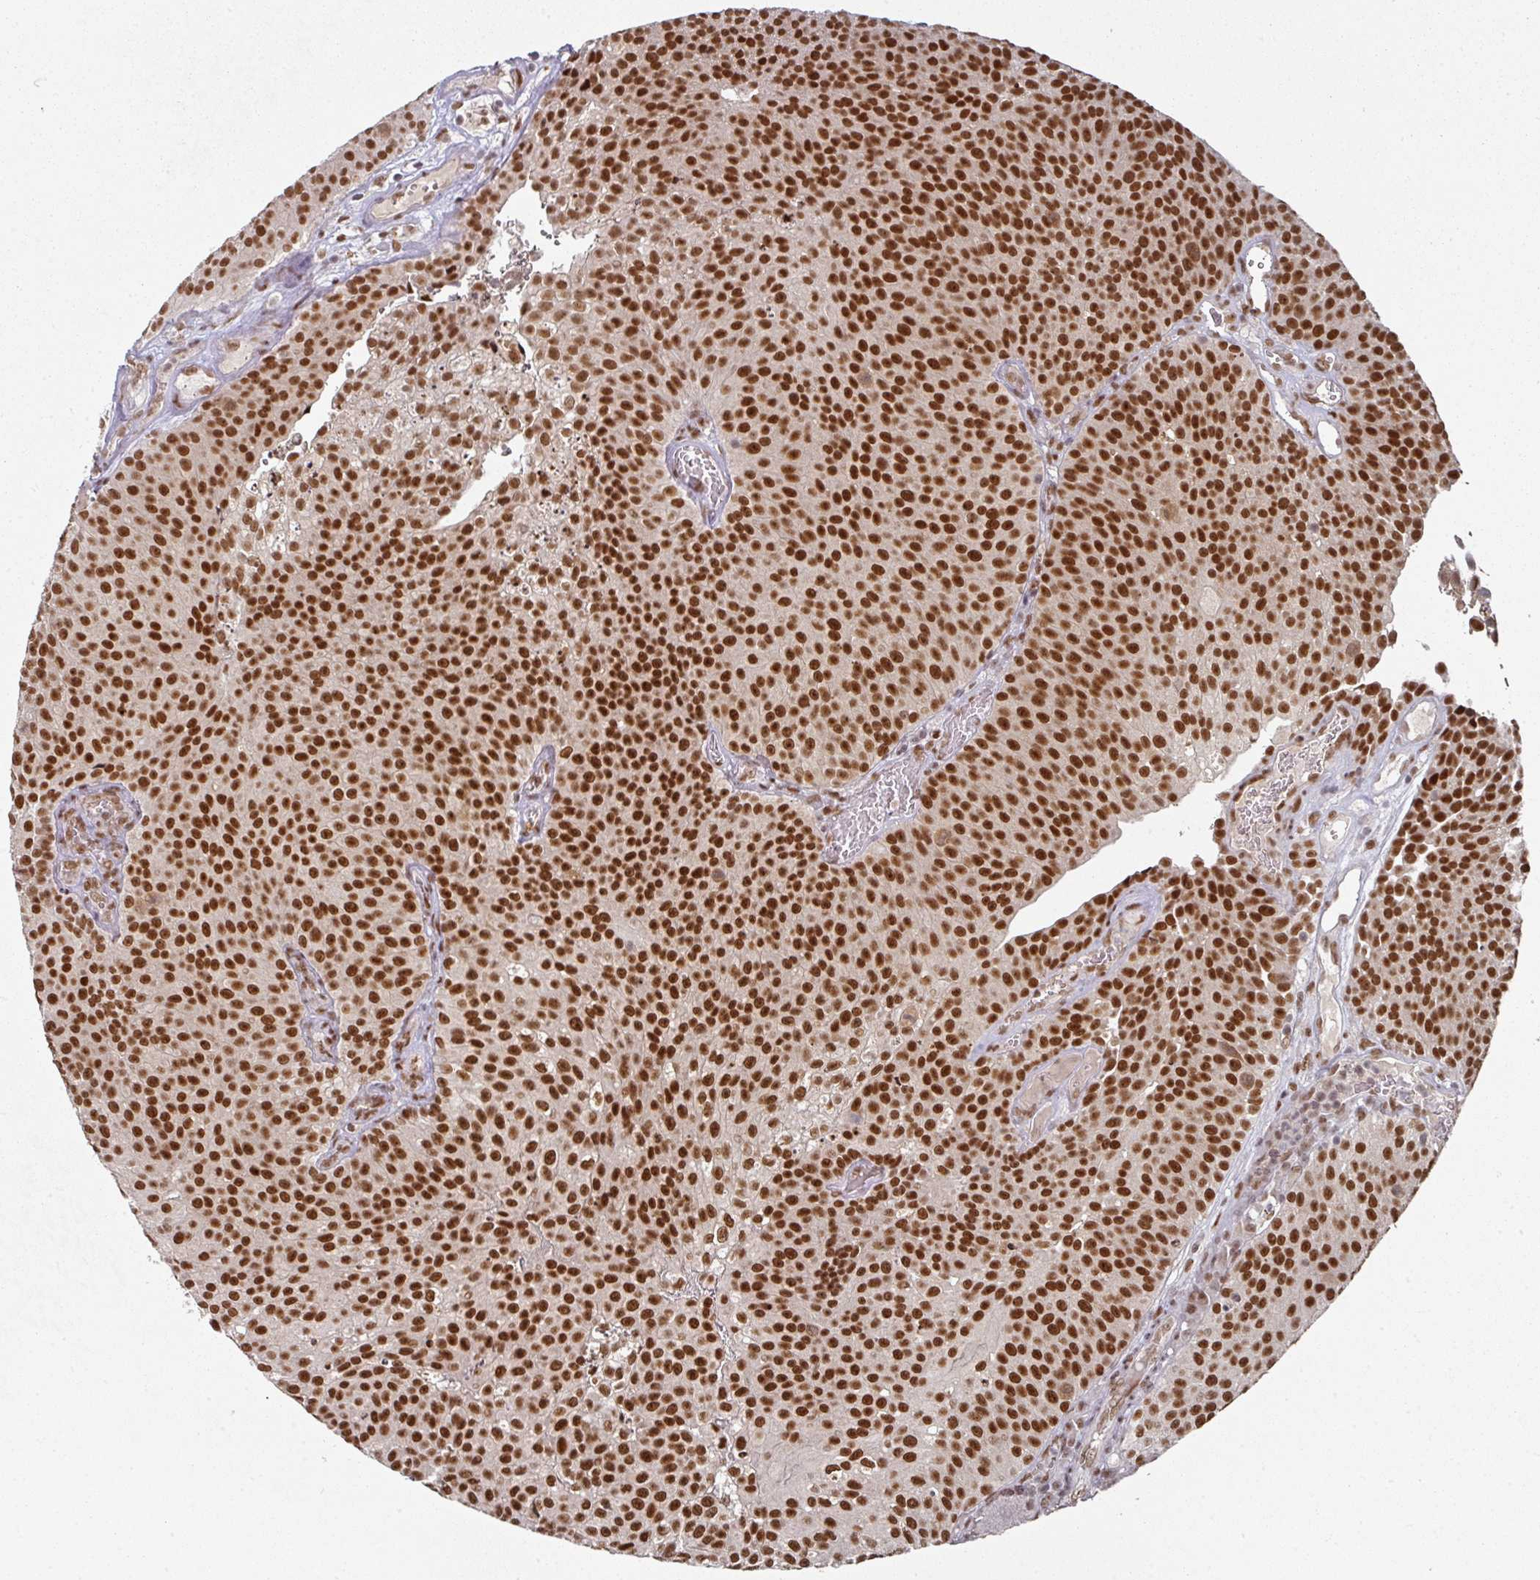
{"staining": {"intensity": "strong", "quantity": ">75%", "location": "nuclear"}, "tissue": "urothelial cancer", "cell_type": "Tumor cells", "image_type": "cancer", "snomed": [{"axis": "morphology", "description": "Urothelial carcinoma, Low grade"}, {"axis": "topography", "description": "Urinary bladder"}], "caption": "Human low-grade urothelial carcinoma stained for a protein (brown) displays strong nuclear positive expression in approximately >75% of tumor cells.", "gene": "MEPCE", "patient": {"sex": "female", "age": 79}}